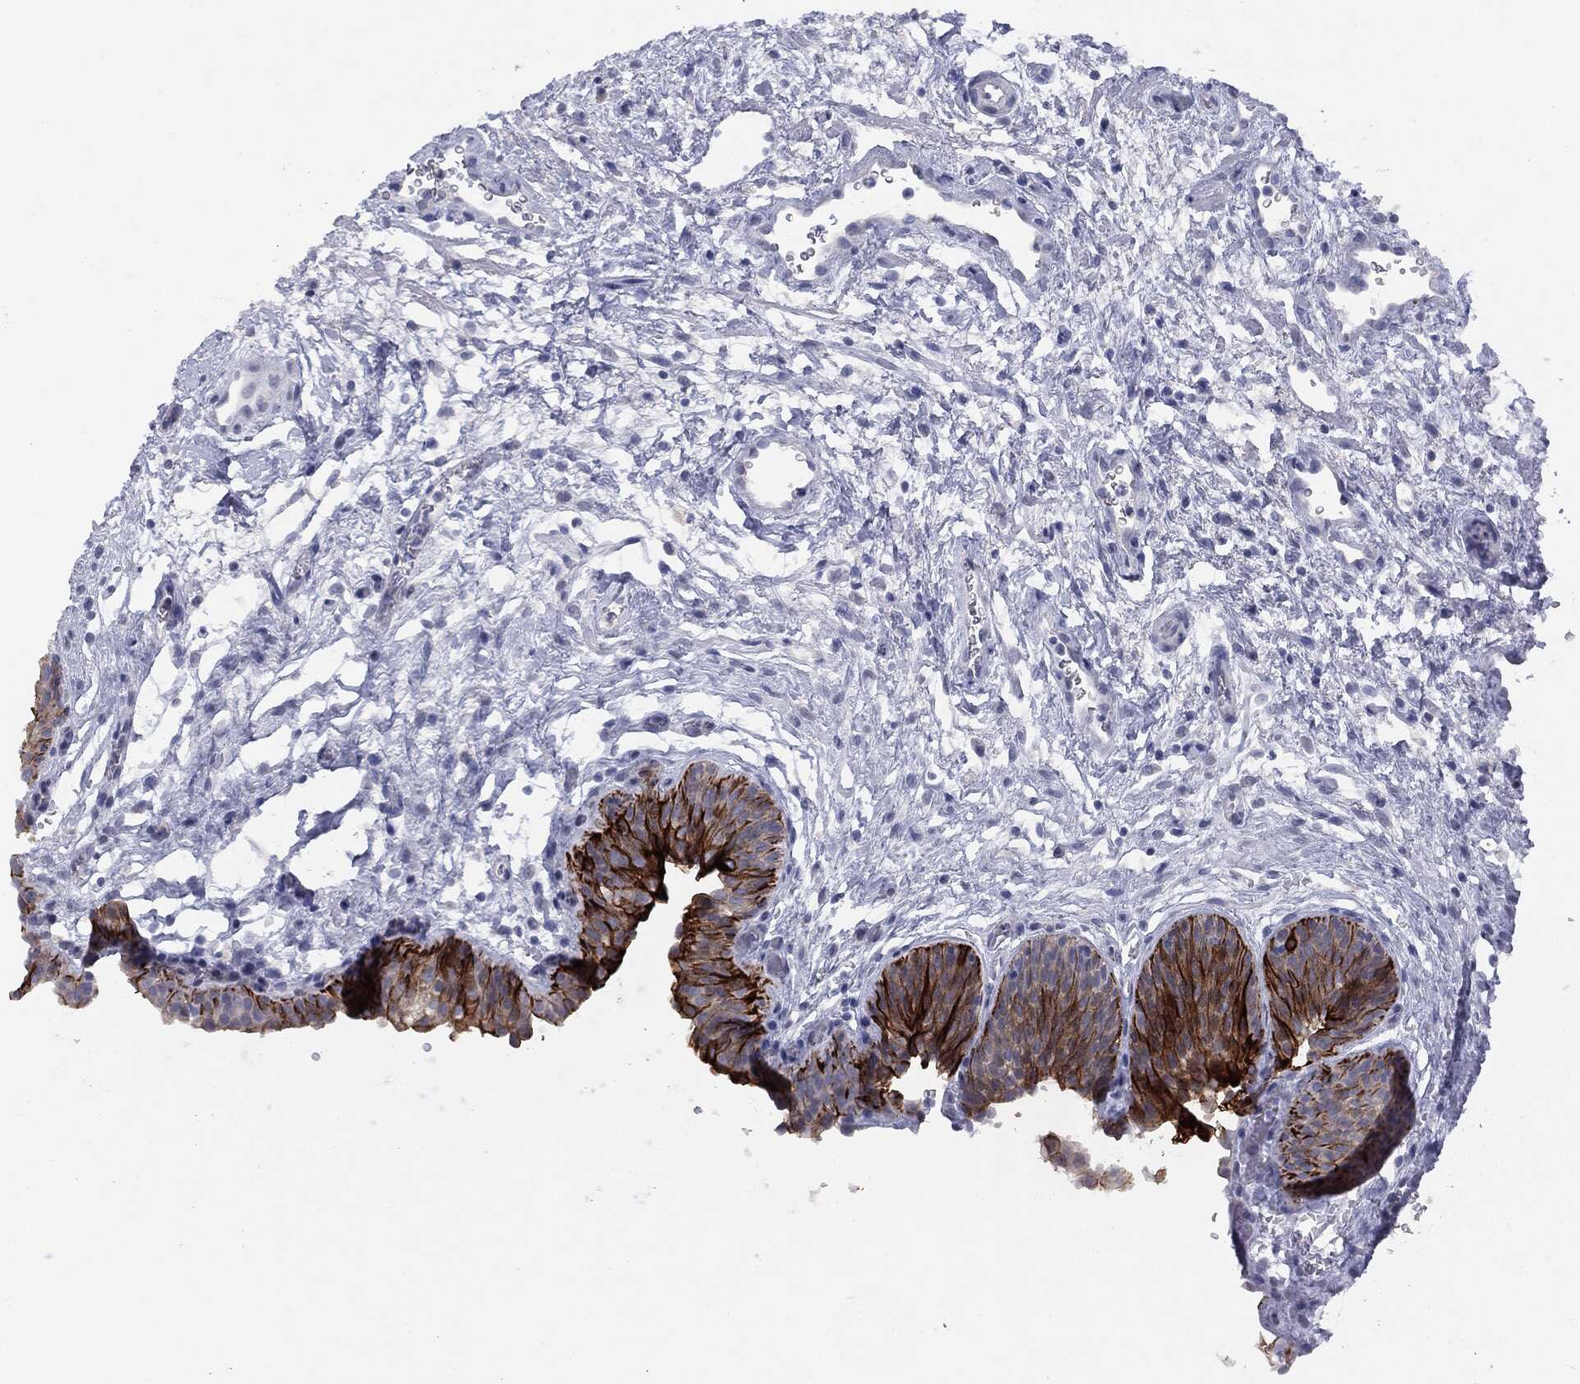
{"staining": {"intensity": "strong", "quantity": "25%-75%", "location": "cytoplasmic/membranous"}, "tissue": "urinary bladder", "cell_type": "Urothelial cells", "image_type": "normal", "snomed": [{"axis": "morphology", "description": "Normal tissue, NOS"}, {"axis": "topography", "description": "Urinary bladder"}], "caption": "Brown immunohistochemical staining in normal urinary bladder reveals strong cytoplasmic/membranous staining in approximately 25%-75% of urothelial cells.", "gene": "MUC1", "patient": {"sex": "male", "age": 37}}